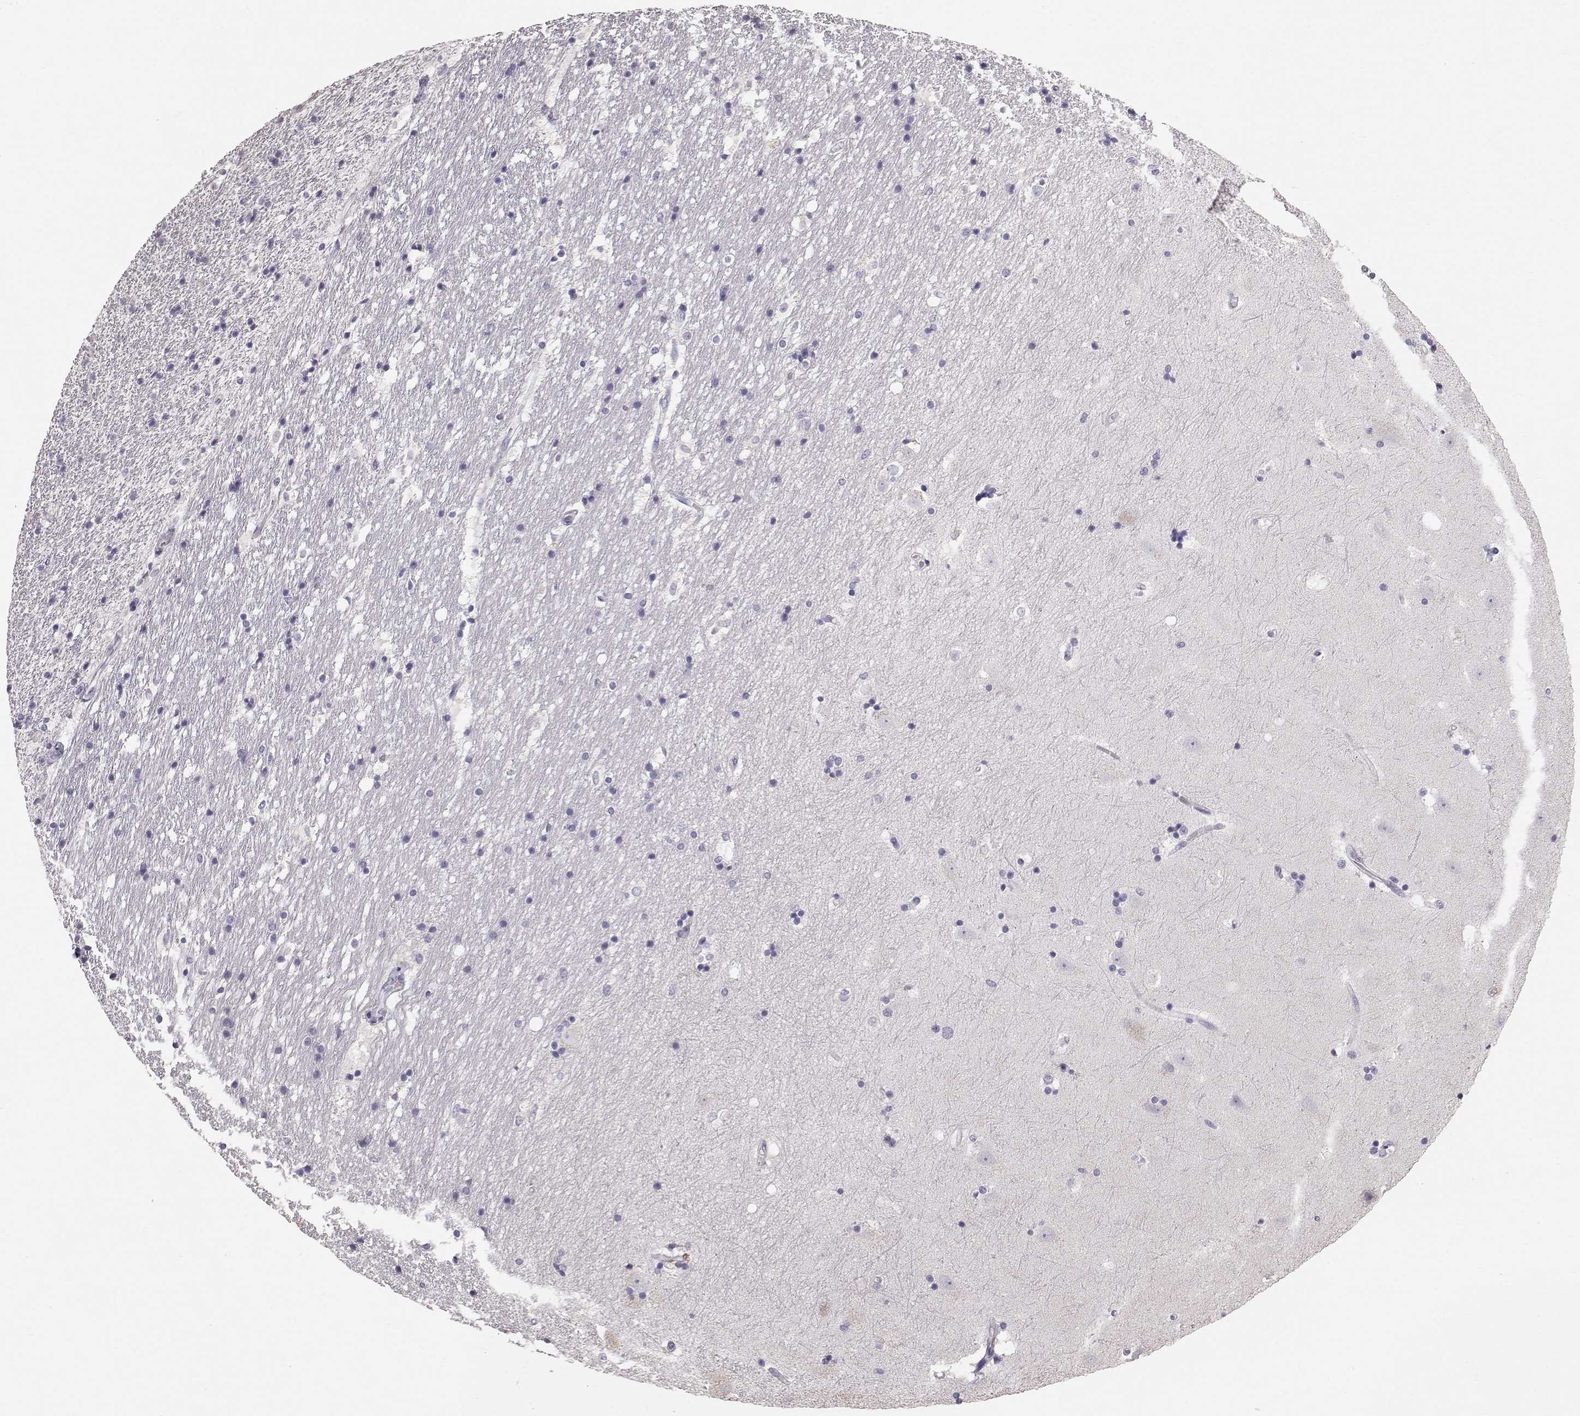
{"staining": {"intensity": "negative", "quantity": "none", "location": "none"}, "tissue": "hippocampus", "cell_type": "Glial cells", "image_type": "normal", "snomed": [{"axis": "morphology", "description": "Normal tissue, NOS"}, {"axis": "topography", "description": "Hippocampus"}], "caption": "Histopathology image shows no significant protein expression in glial cells of unremarkable hippocampus. (Brightfield microscopy of DAB immunohistochemistry at high magnification).", "gene": "POU1F1", "patient": {"sex": "male", "age": 49}}